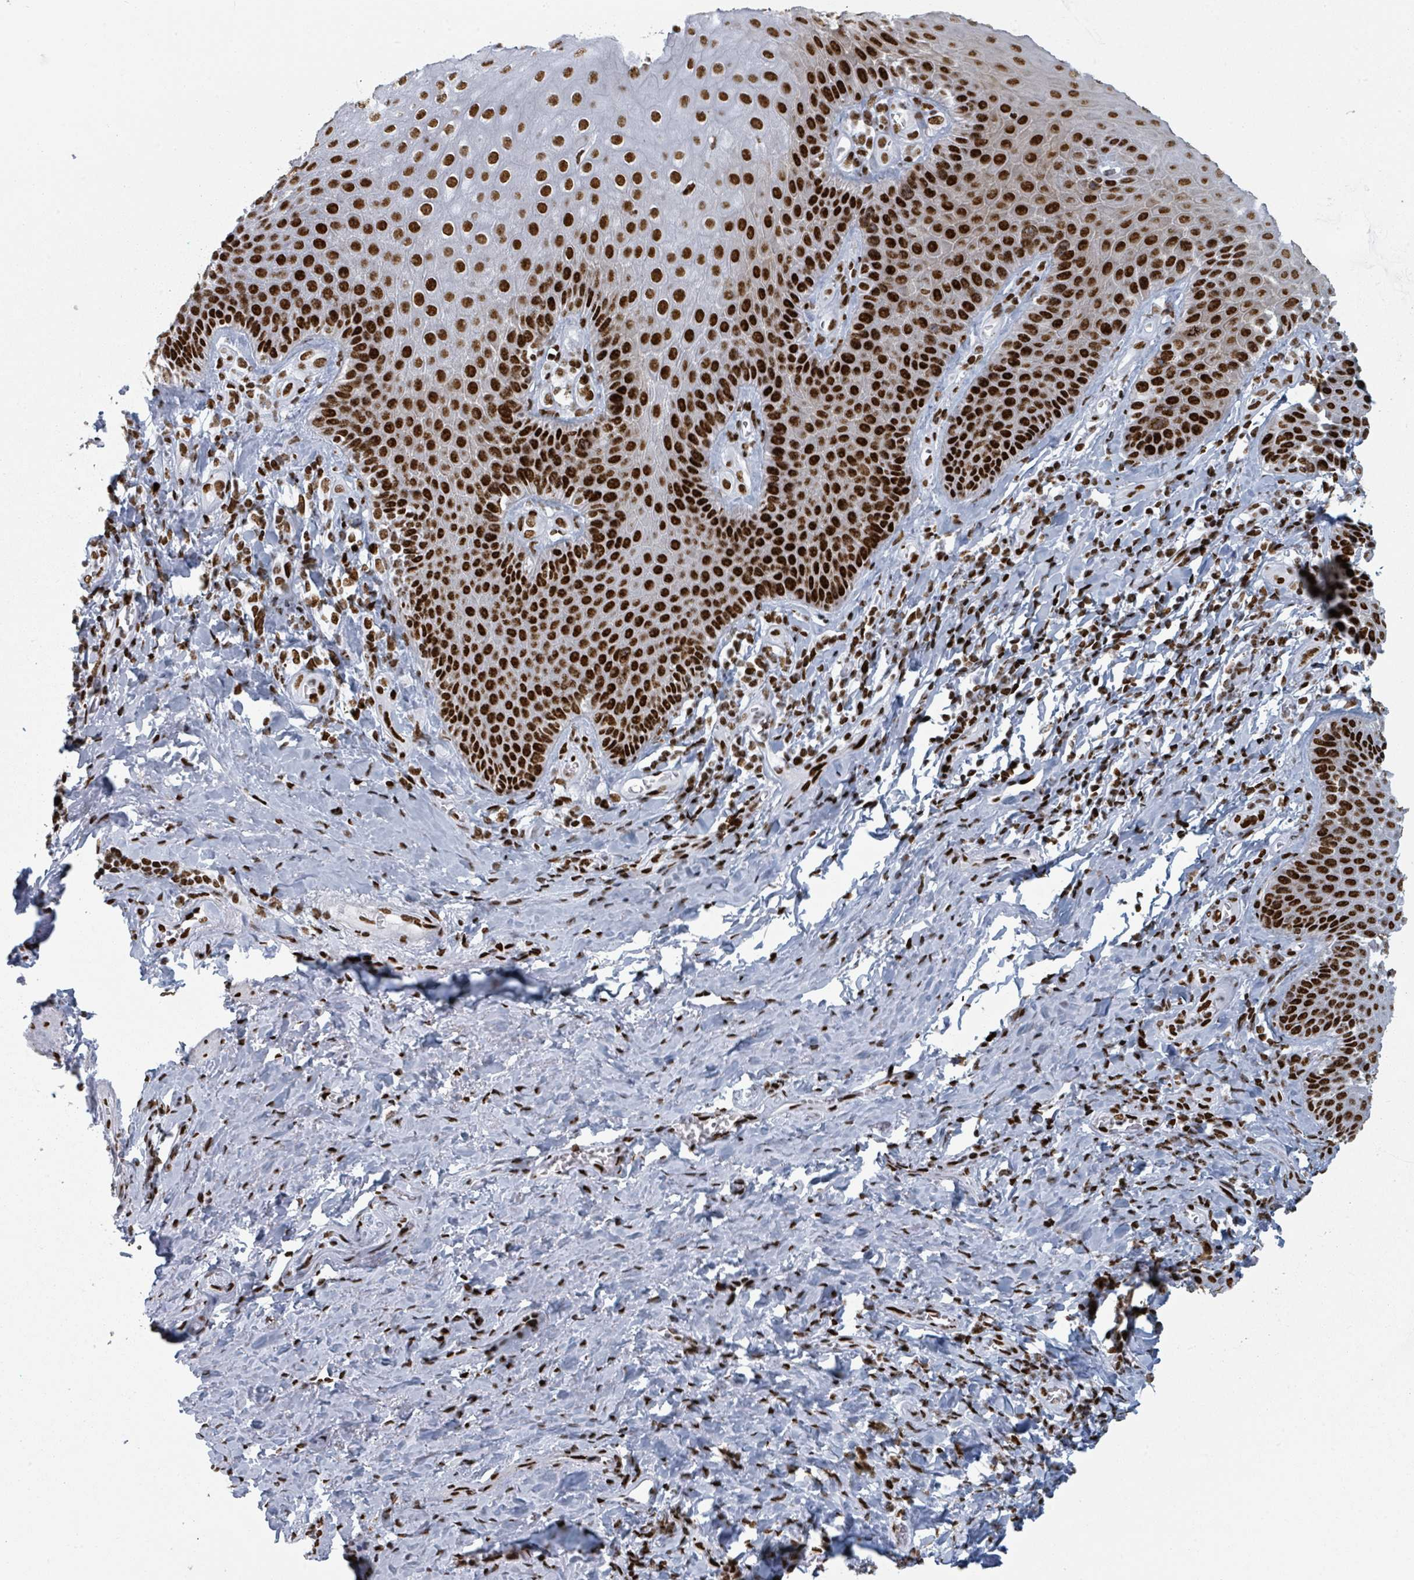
{"staining": {"intensity": "strong", "quantity": ">75%", "location": "nuclear"}, "tissue": "skin", "cell_type": "Epidermal cells", "image_type": "normal", "snomed": [{"axis": "morphology", "description": "Normal tissue, NOS"}, {"axis": "topography", "description": "Anal"}, {"axis": "topography", "description": "Peripheral nerve tissue"}], "caption": "Protein analysis of benign skin displays strong nuclear expression in approximately >75% of epidermal cells.", "gene": "DHX16", "patient": {"sex": "male", "age": 53}}